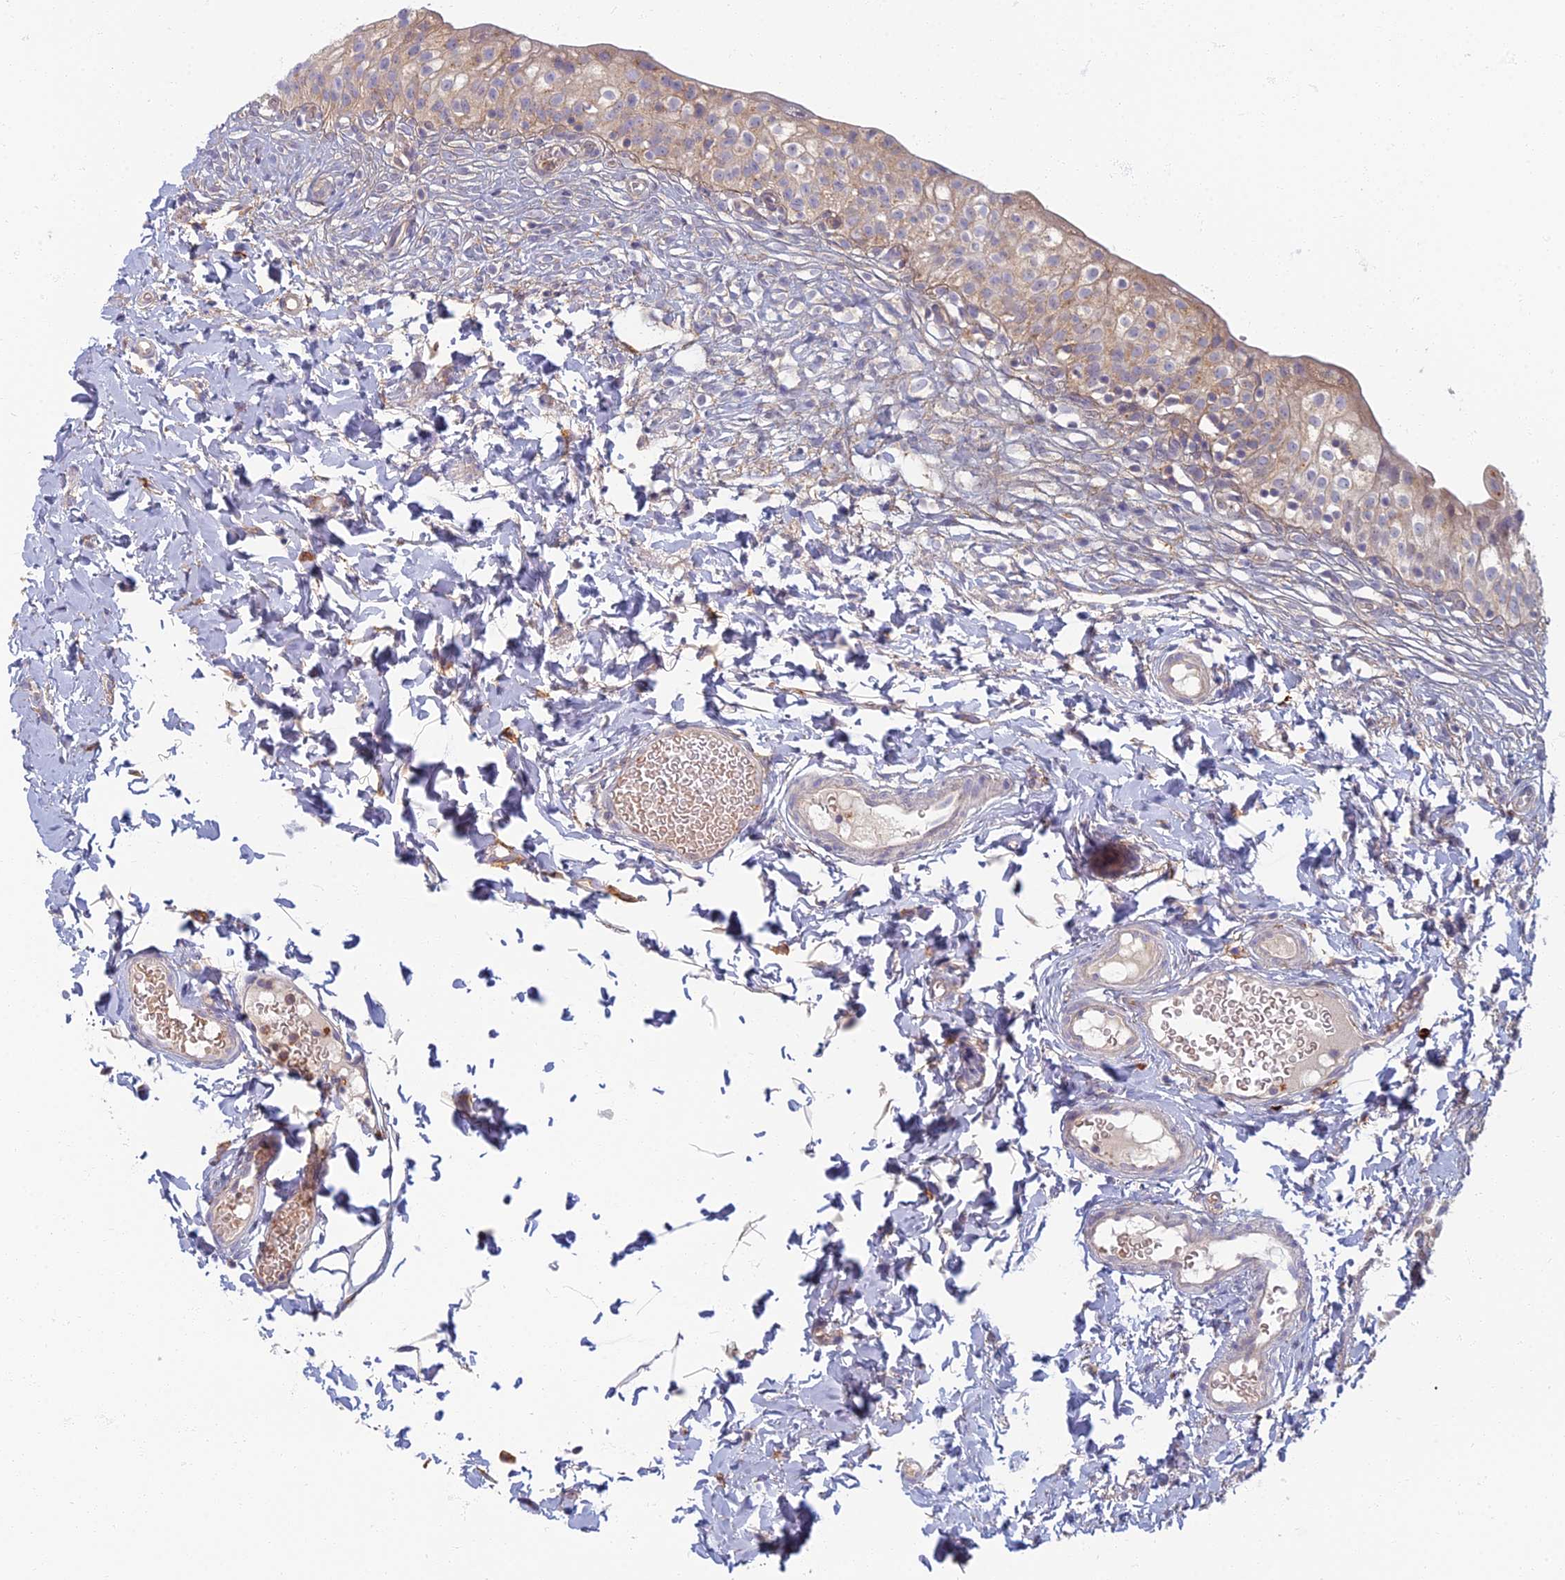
{"staining": {"intensity": "weak", "quantity": "25%-75%", "location": "cytoplasmic/membranous"}, "tissue": "urinary bladder", "cell_type": "Urothelial cells", "image_type": "normal", "snomed": [{"axis": "morphology", "description": "Normal tissue, NOS"}, {"axis": "topography", "description": "Urinary bladder"}], "caption": "Immunohistochemical staining of normal human urinary bladder displays 25%-75% levels of weak cytoplasmic/membranous protein staining in about 25%-75% of urothelial cells. (IHC, brightfield microscopy, high magnification).", "gene": "PROX2", "patient": {"sex": "male", "age": 55}}